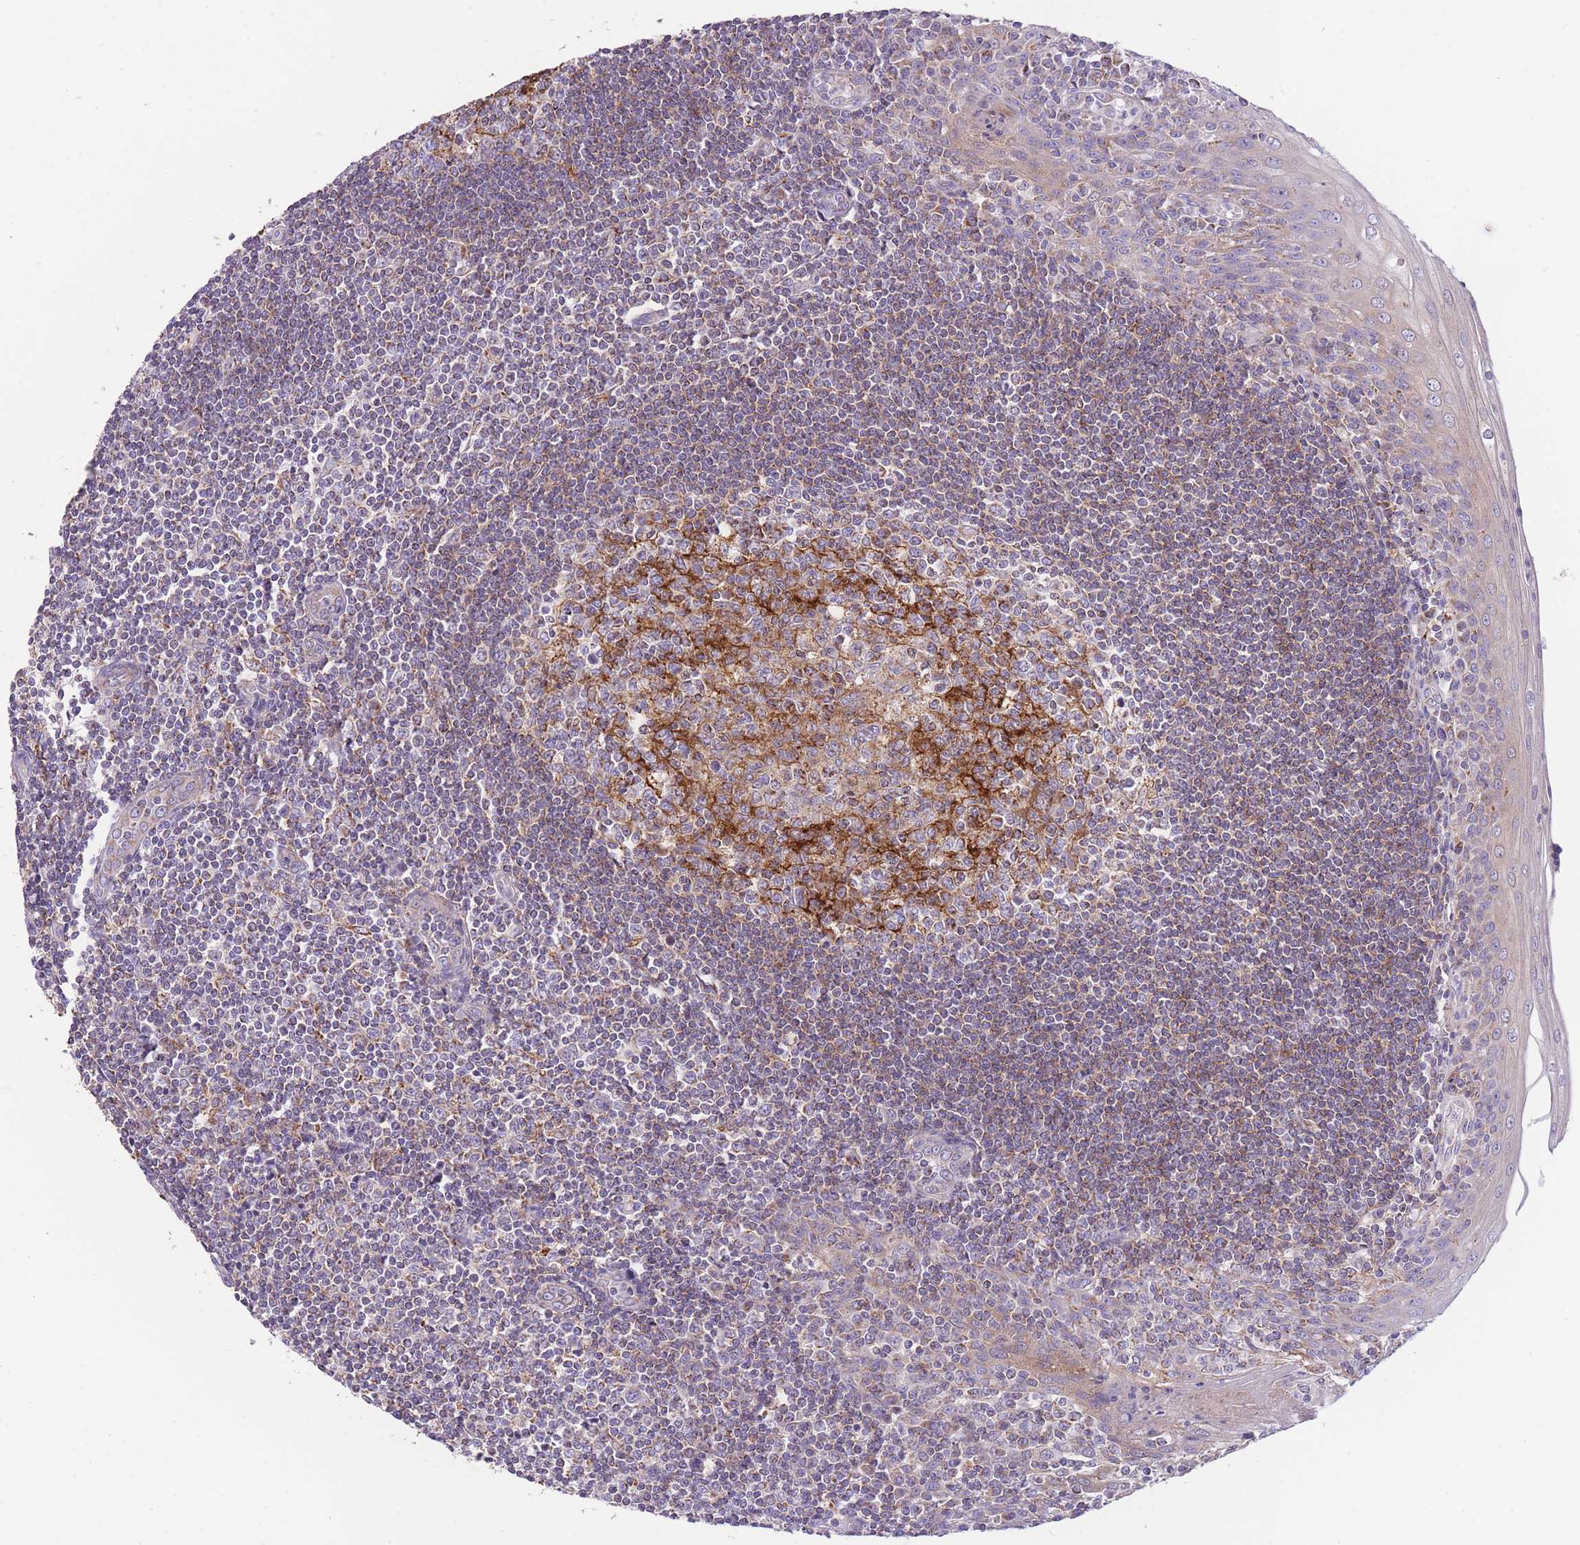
{"staining": {"intensity": "strong", "quantity": "25%-75%", "location": "cytoplasmic/membranous"}, "tissue": "tonsil", "cell_type": "Germinal center cells", "image_type": "normal", "snomed": [{"axis": "morphology", "description": "Normal tissue, NOS"}, {"axis": "topography", "description": "Tonsil"}], "caption": "Immunohistochemistry (DAB (3,3'-diaminobenzidine)) staining of normal human tonsil shows strong cytoplasmic/membranous protein positivity in approximately 25%-75% of germinal center cells.", "gene": "ST3GAL3", "patient": {"sex": "male", "age": 27}}